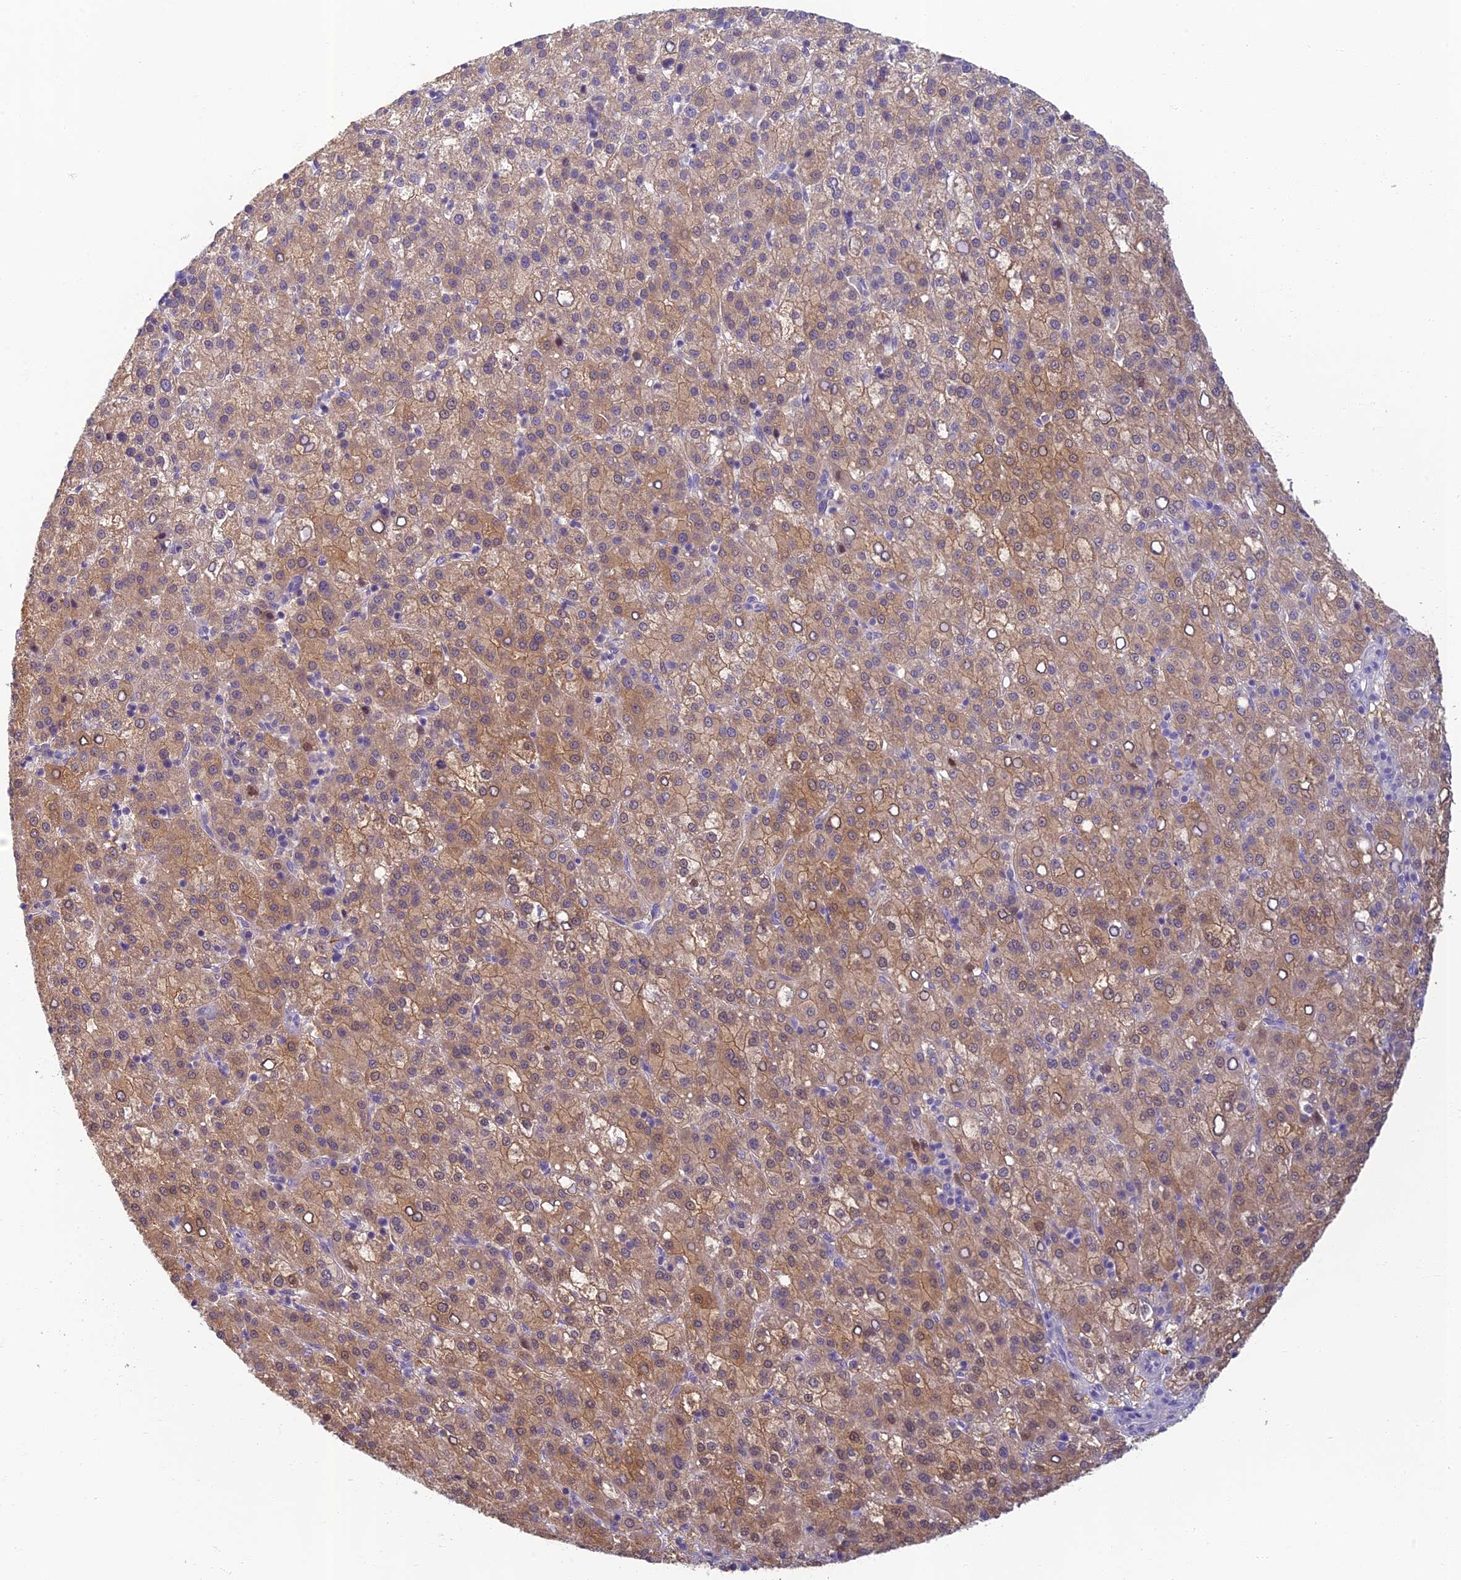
{"staining": {"intensity": "moderate", "quantity": ">75%", "location": "cytoplasmic/membranous"}, "tissue": "liver cancer", "cell_type": "Tumor cells", "image_type": "cancer", "snomed": [{"axis": "morphology", "description": "Carcinoma, Hepatocellular, NOS"}, {"axis": "topography", "description": "Liver"}], "caption": "High-power microscopy captured an immunohistochemistry micrograph of hepatocellular carcinoma (liver), revealing moderate cytoplasmic/membranous positivity in approximately >75% of tumor cells.", "gene": "SLC25A41", "patient": {"sex": "female", "age": 58}}